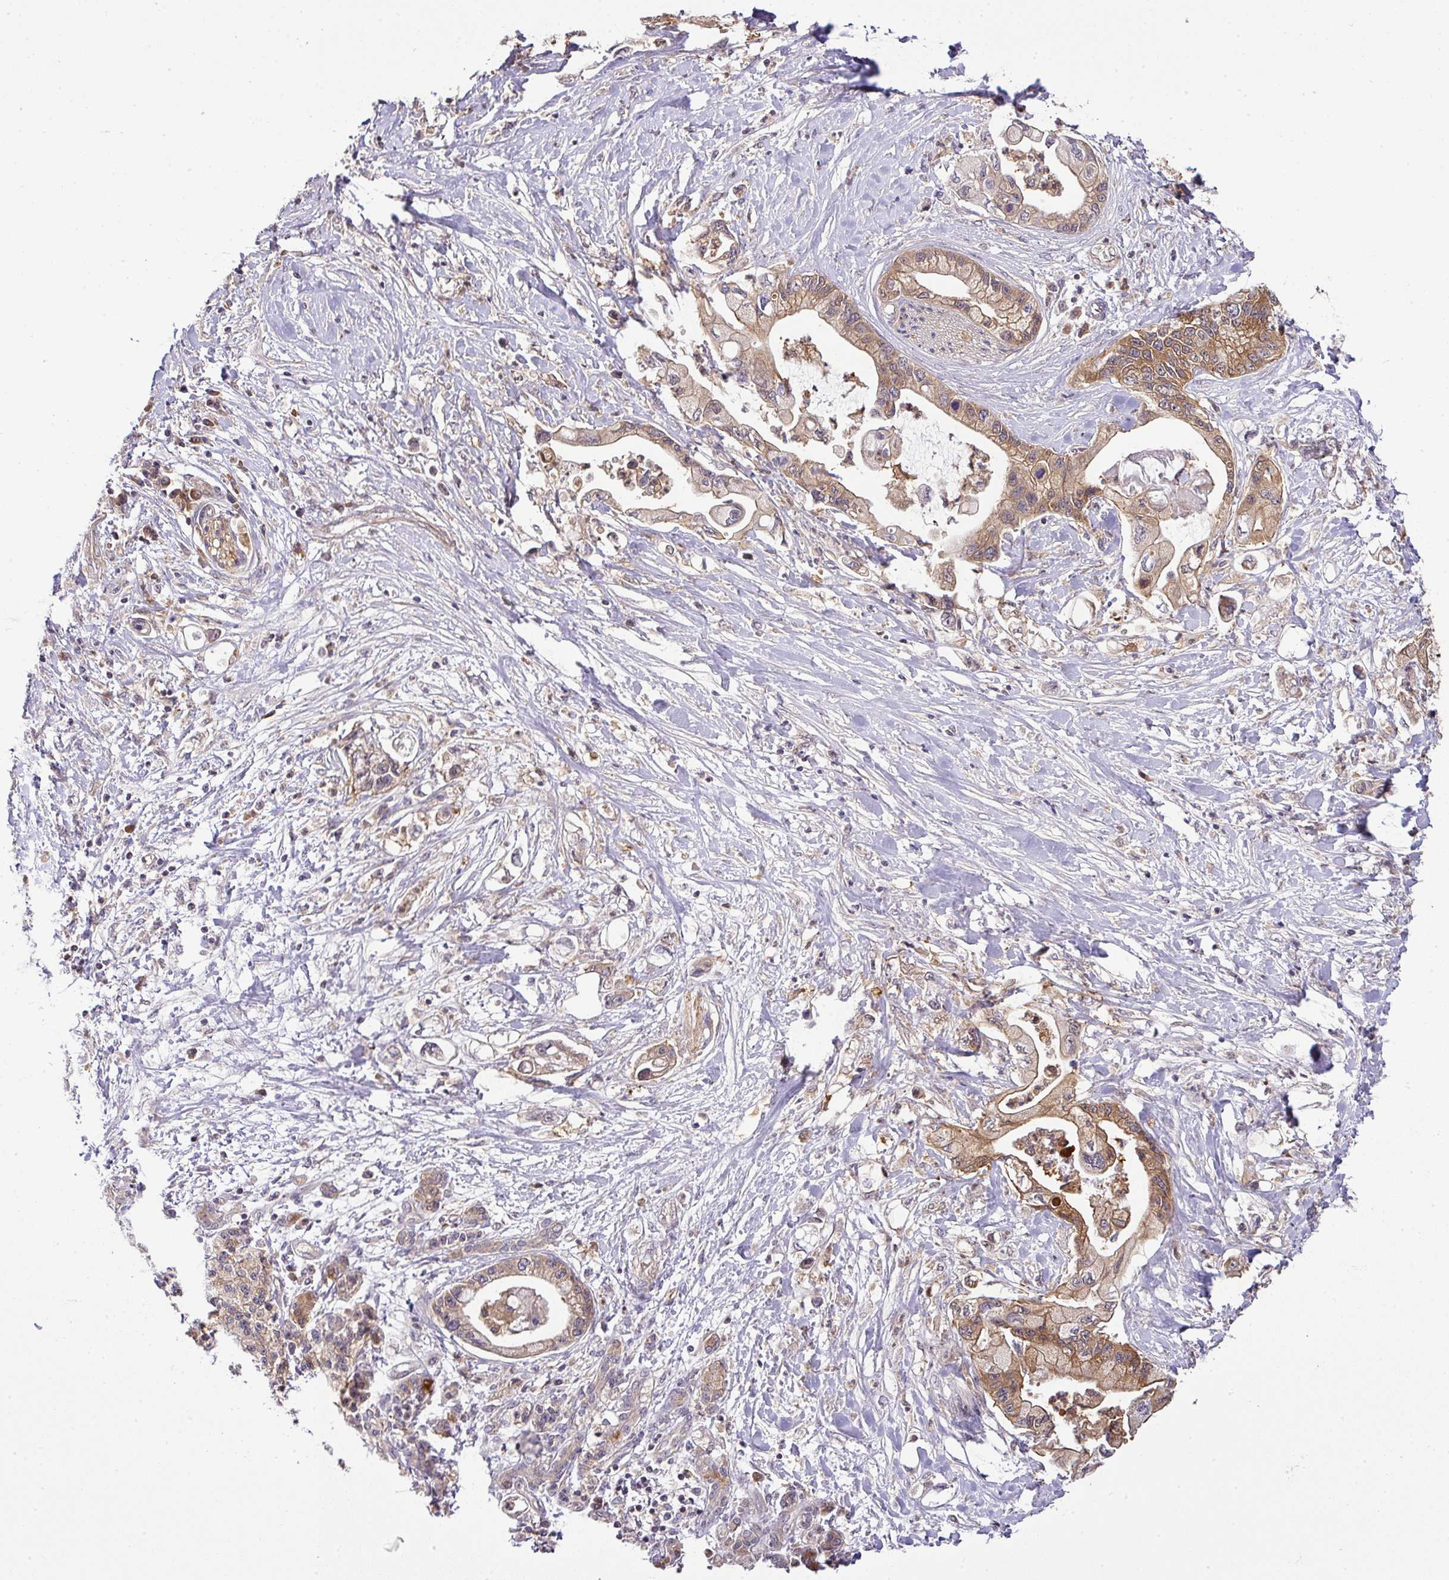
{"staining": {"intensity": "moderate", "quantity": ">75%", "location": "cytoplasmic/membranous"}, "tissue": "pancreatic cancer", "cell_type": "Tumor cells", "image_type": "cancer", "snomed": [{"axis": "morphology", "description": "Adenocarcinoma, NOS"}, {"axis": "topography", "description": "Pancreas"}], "caption": "Pancreatic adenocarcinoma was stained to show a protein in brown. There is medium levels of moderate cytoplasmic/membranous staining in about >75% of tumor cells. Ihc stains the protein in brown and the nuclei are stained blue.", "gene": "TMEM107", "patient": {"sex": "male", "age": 61}}